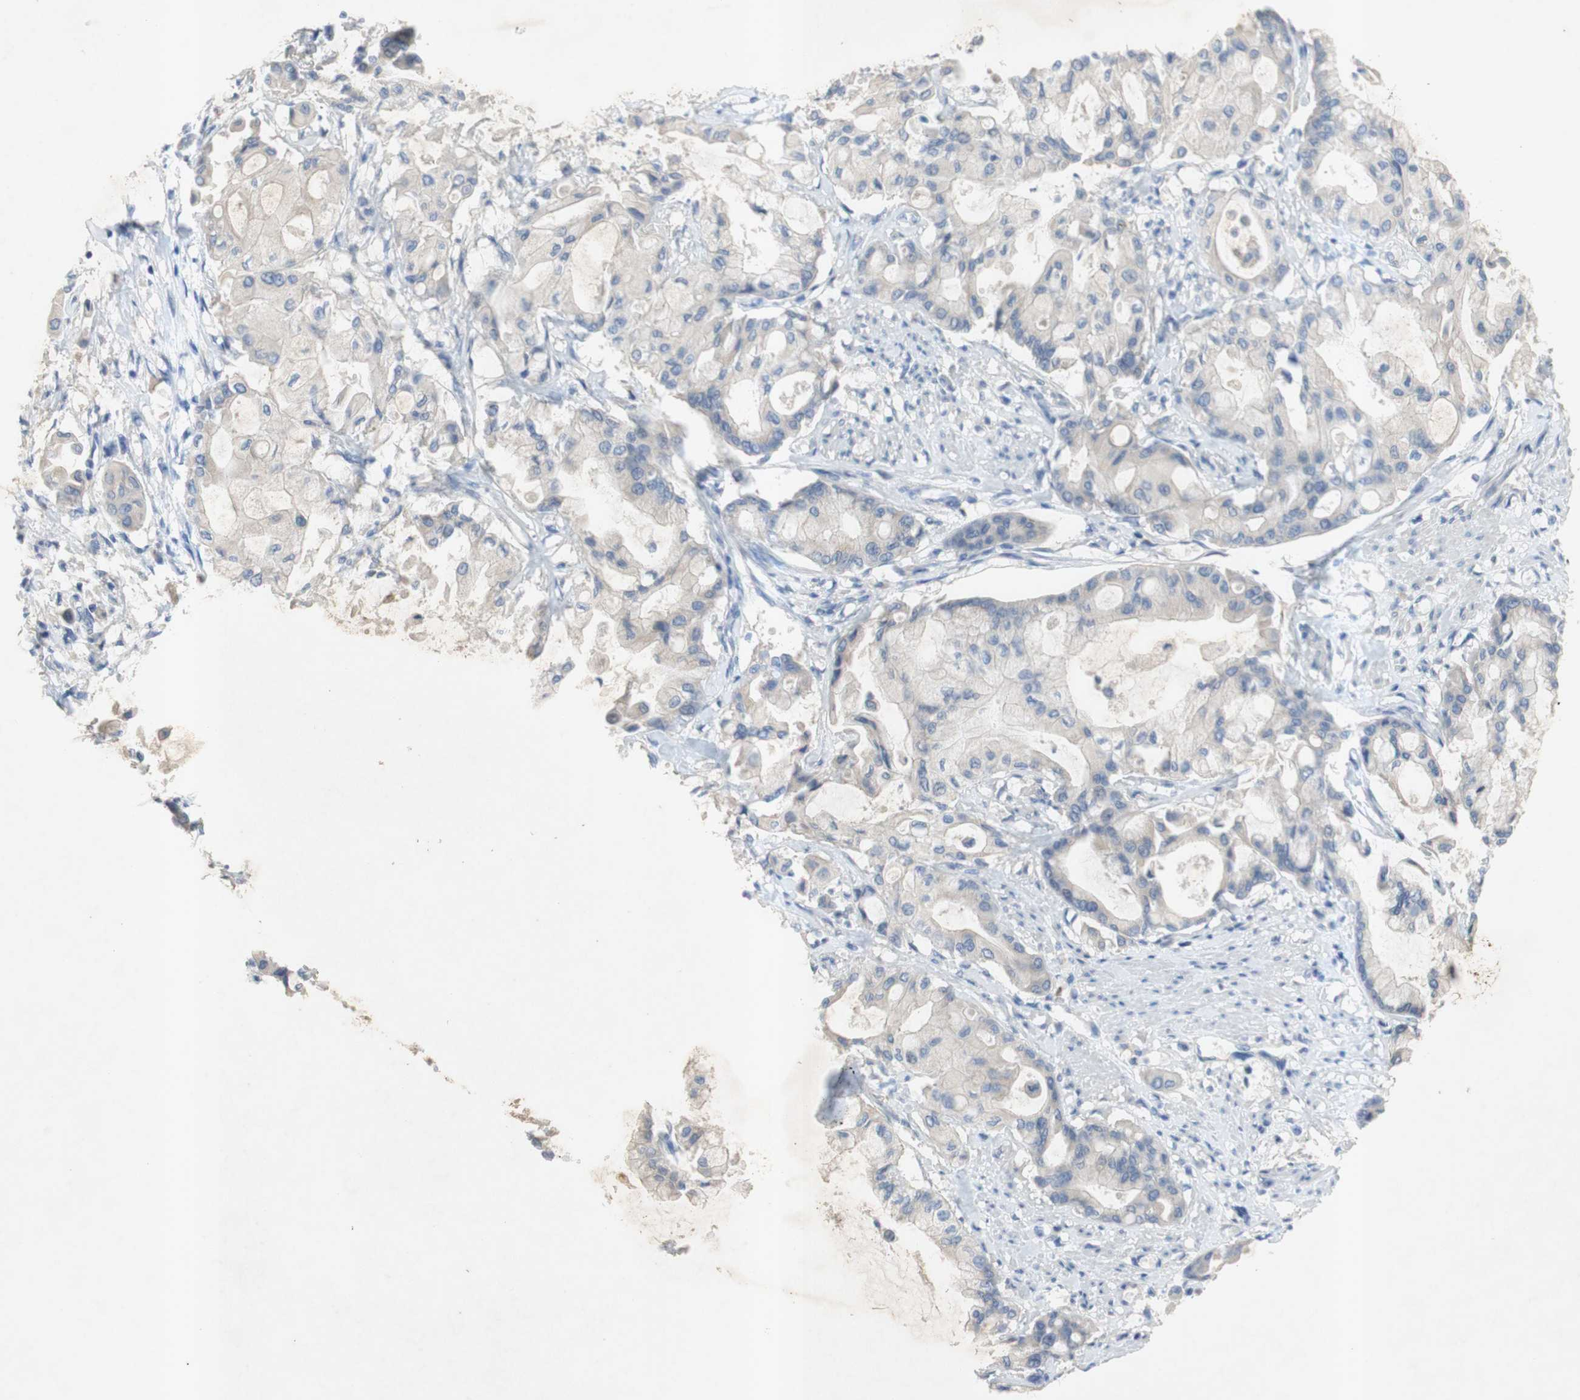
{"staining": {"intensity": "negative", "quantity": "none", "location": "none"}, "tissue": "pancreatic cancer", "cell_type": "Tumor cells", "image_type": "cancer", "snomed": [{"axis": "morphology", "description": "Adenocarcinoma, NOS"}, {"axis": "morphology", "description": "Adenocarcinoma, metastatic, NOS"}, {"axis": "topography", "description": "Lymph node"}, {"axis": "topography", "description": "Pancreas"}, {"axis": "topography", "description": "Duodenum"}], "caption": "Immunohistochemistry (IHC) image of human pancreatic metastatic adenocarcinoma stained for a protein (brown), which shows no staining in tumor cells.", "gene": "EPO", "patient": {"sex": "female", "age": 64}}